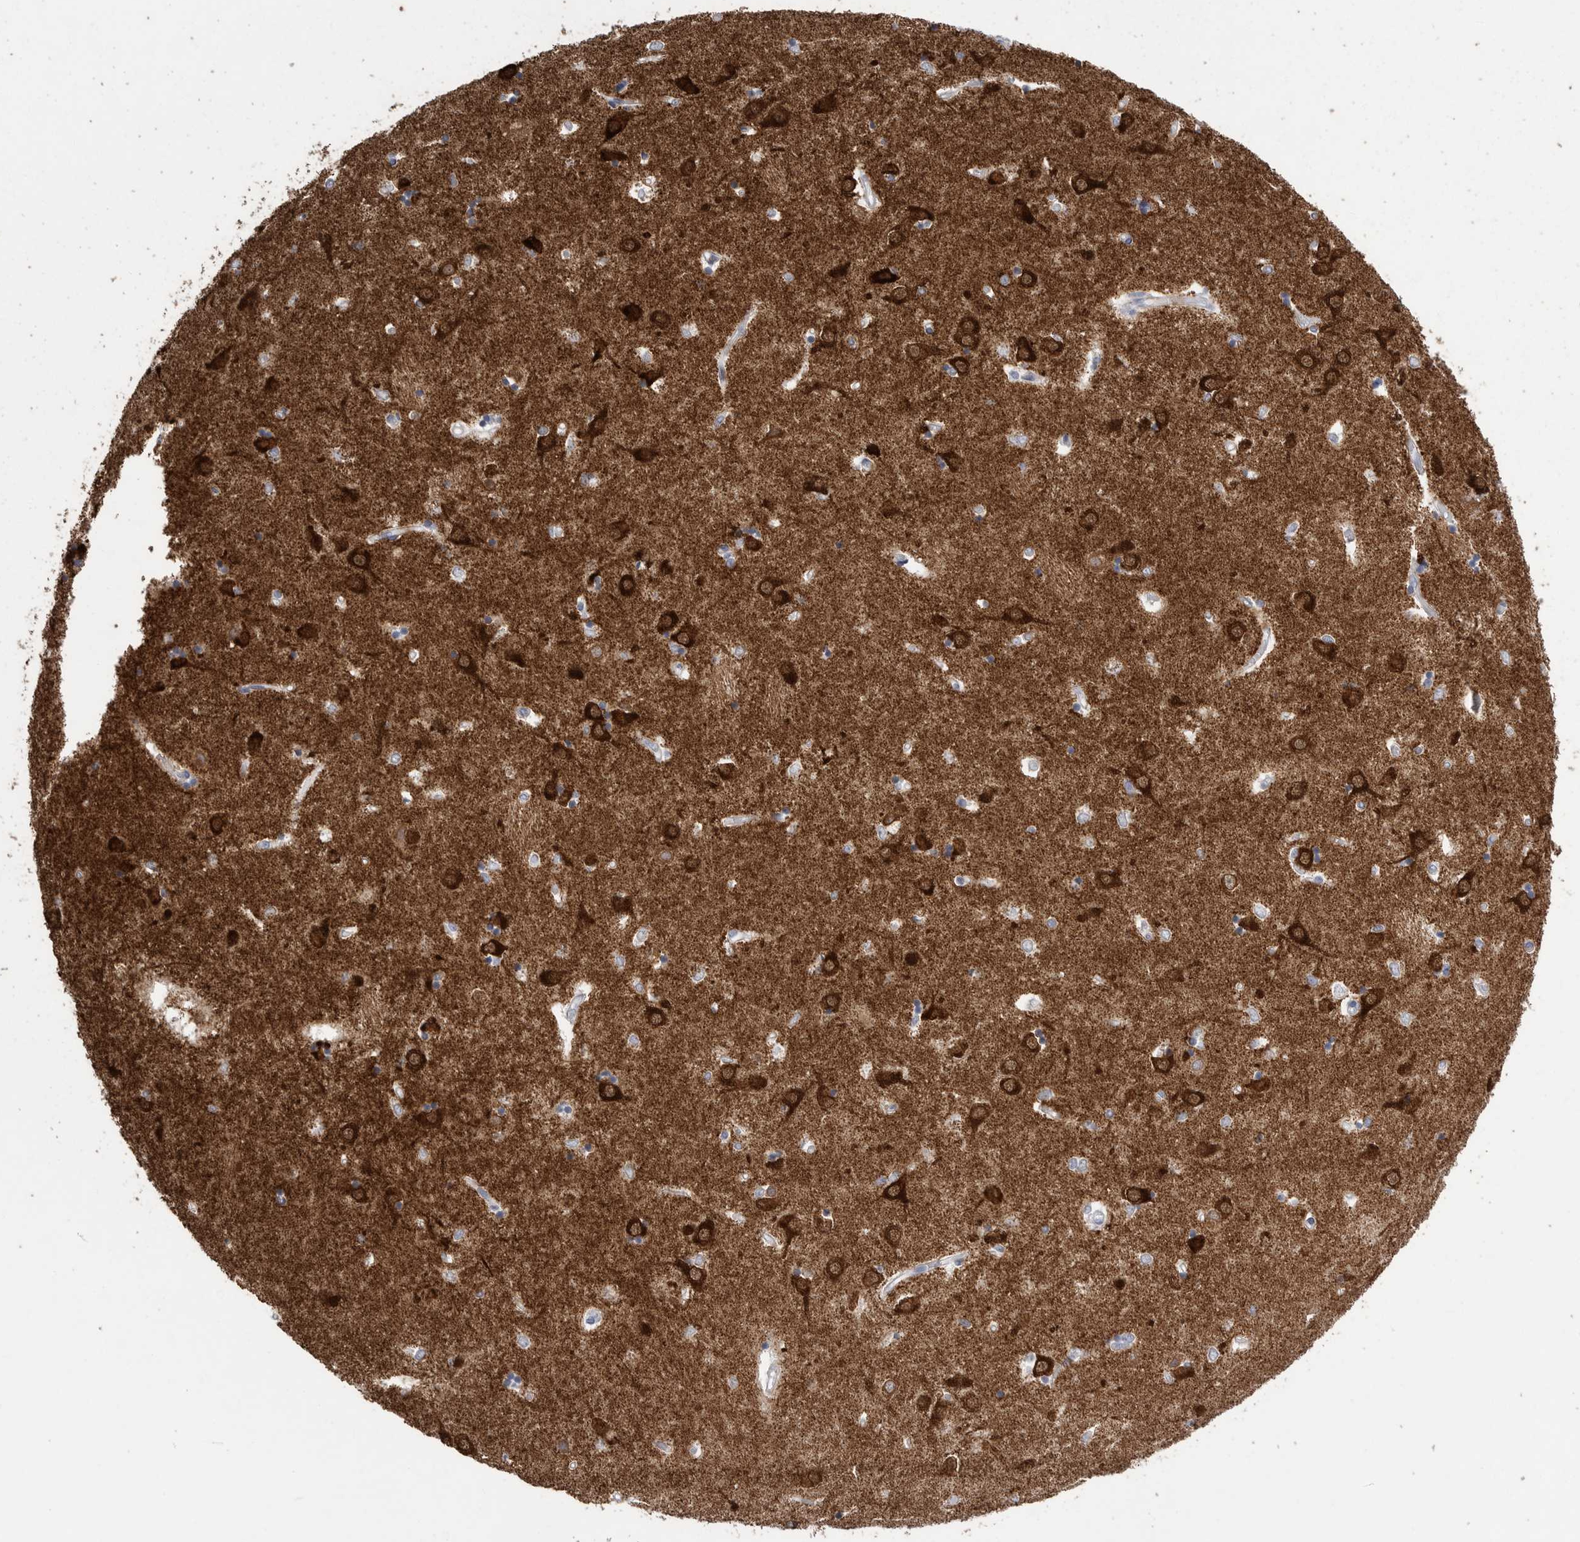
{"staining": {"intensity": "weak", "quantity": "<25%", "location": "cytoplasmic/membranous"}, "tissue": "caudate", "cell_type": "Glial cells", "image_type": "normal", "snomed": [{"axis": "morphology", "description": "Normal tissue, NOS"}, {"axis": "topography", "description": "Lateral ventricle wall"}], "caption": "The photomicrograph demonstrates no staining of glial cells in benign caudate.", "gene": "CAMK2B", "patient": {"sex": "male", "age": 45}}